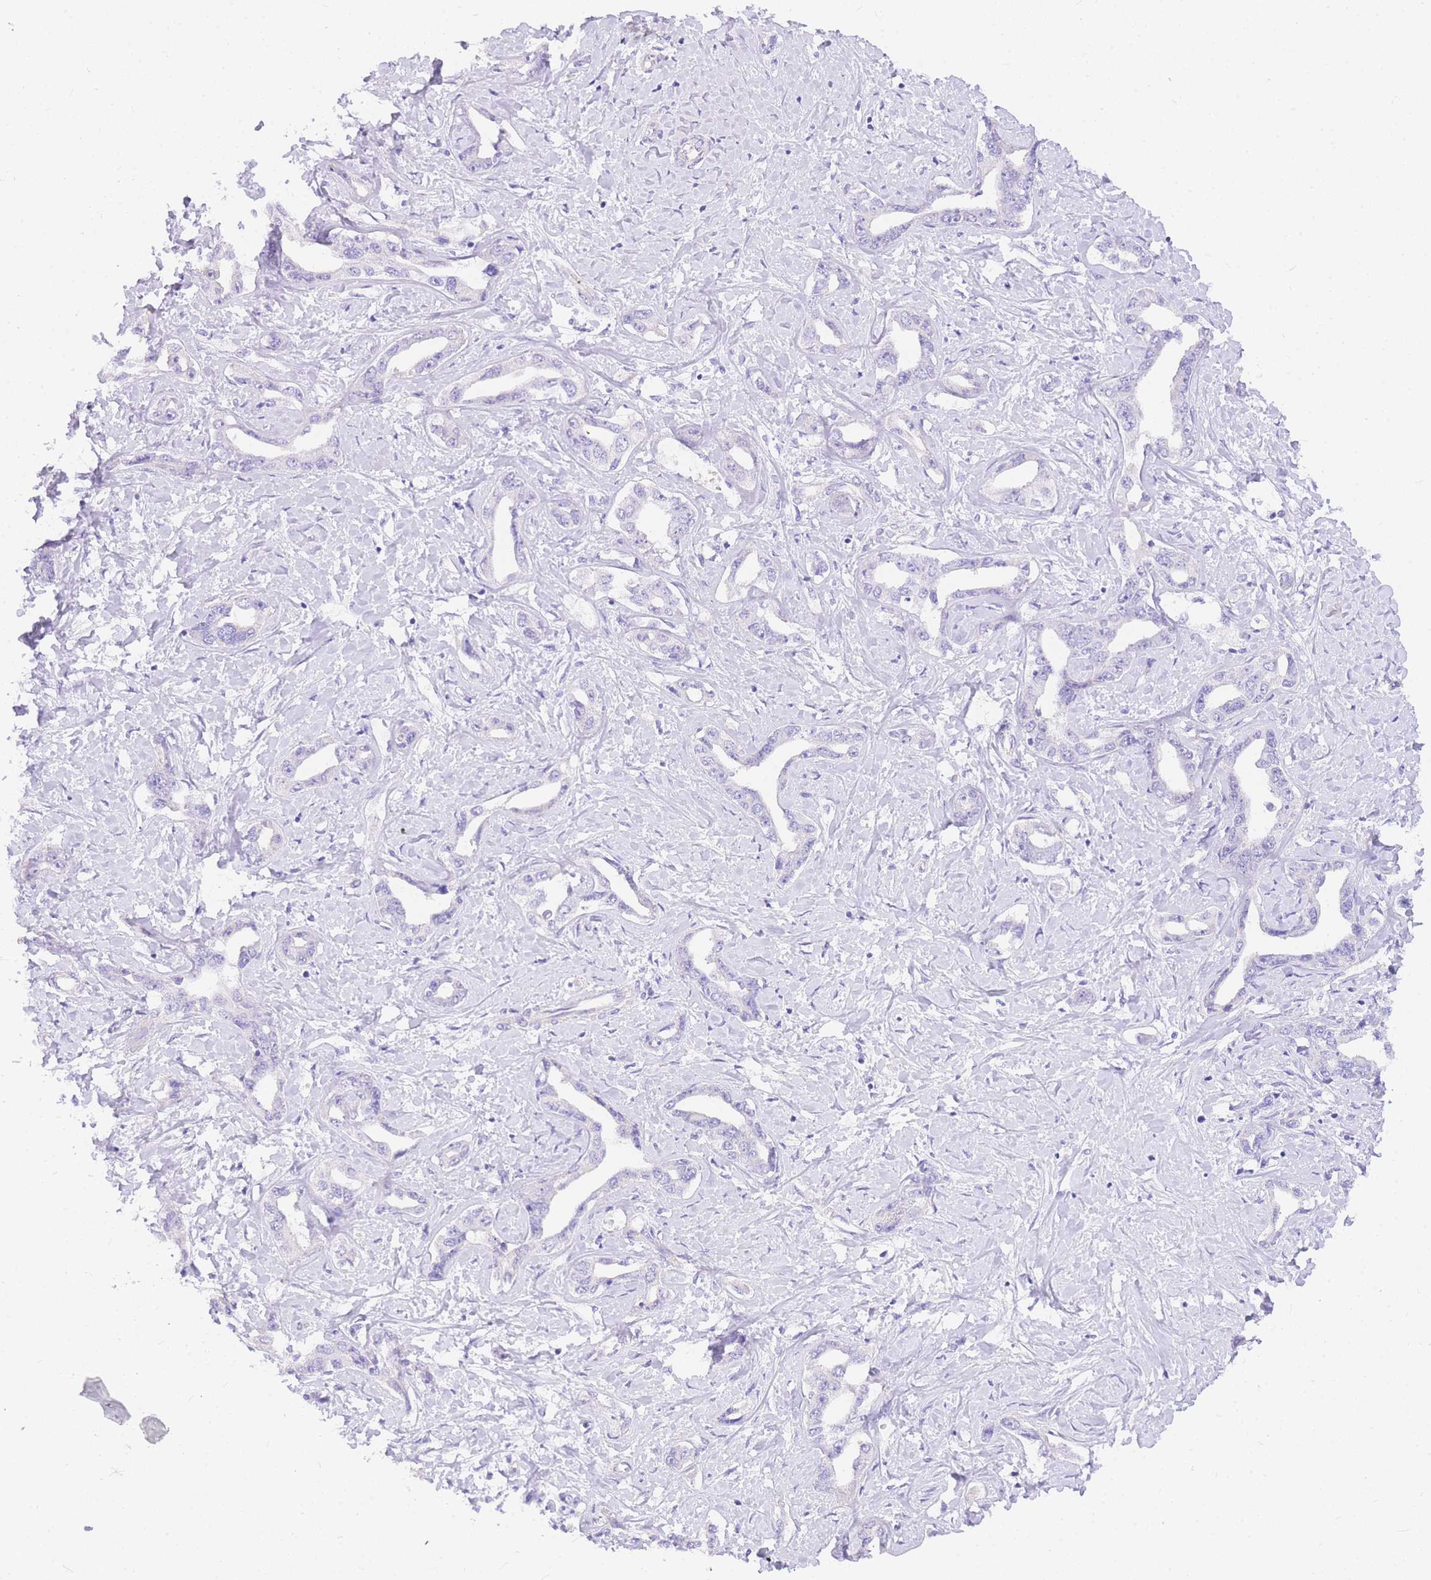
{"staining": {"intensity": "negative", "quantity": "none", "location": "none"}, "tissue": "liver cancer", "cell_type": "Tumor cells", "image_type": "cancer", "snomed": [{"axis": "morphology", "description": "Cholangiocarcinoma"}, {"axis": "topography", "description": "Liver"}], "caption": "IHC of liver cancer (cholangiocarcinoma) demonstrates no expression in tumor cells. The staining was performed using DAB to visualize the protein expression in brown, while the nuclei were stained in blue with hematoxylin (Magnification: 20x).", "gene": "UPK1A", "patient": {"sex": "male", "age": 59}}